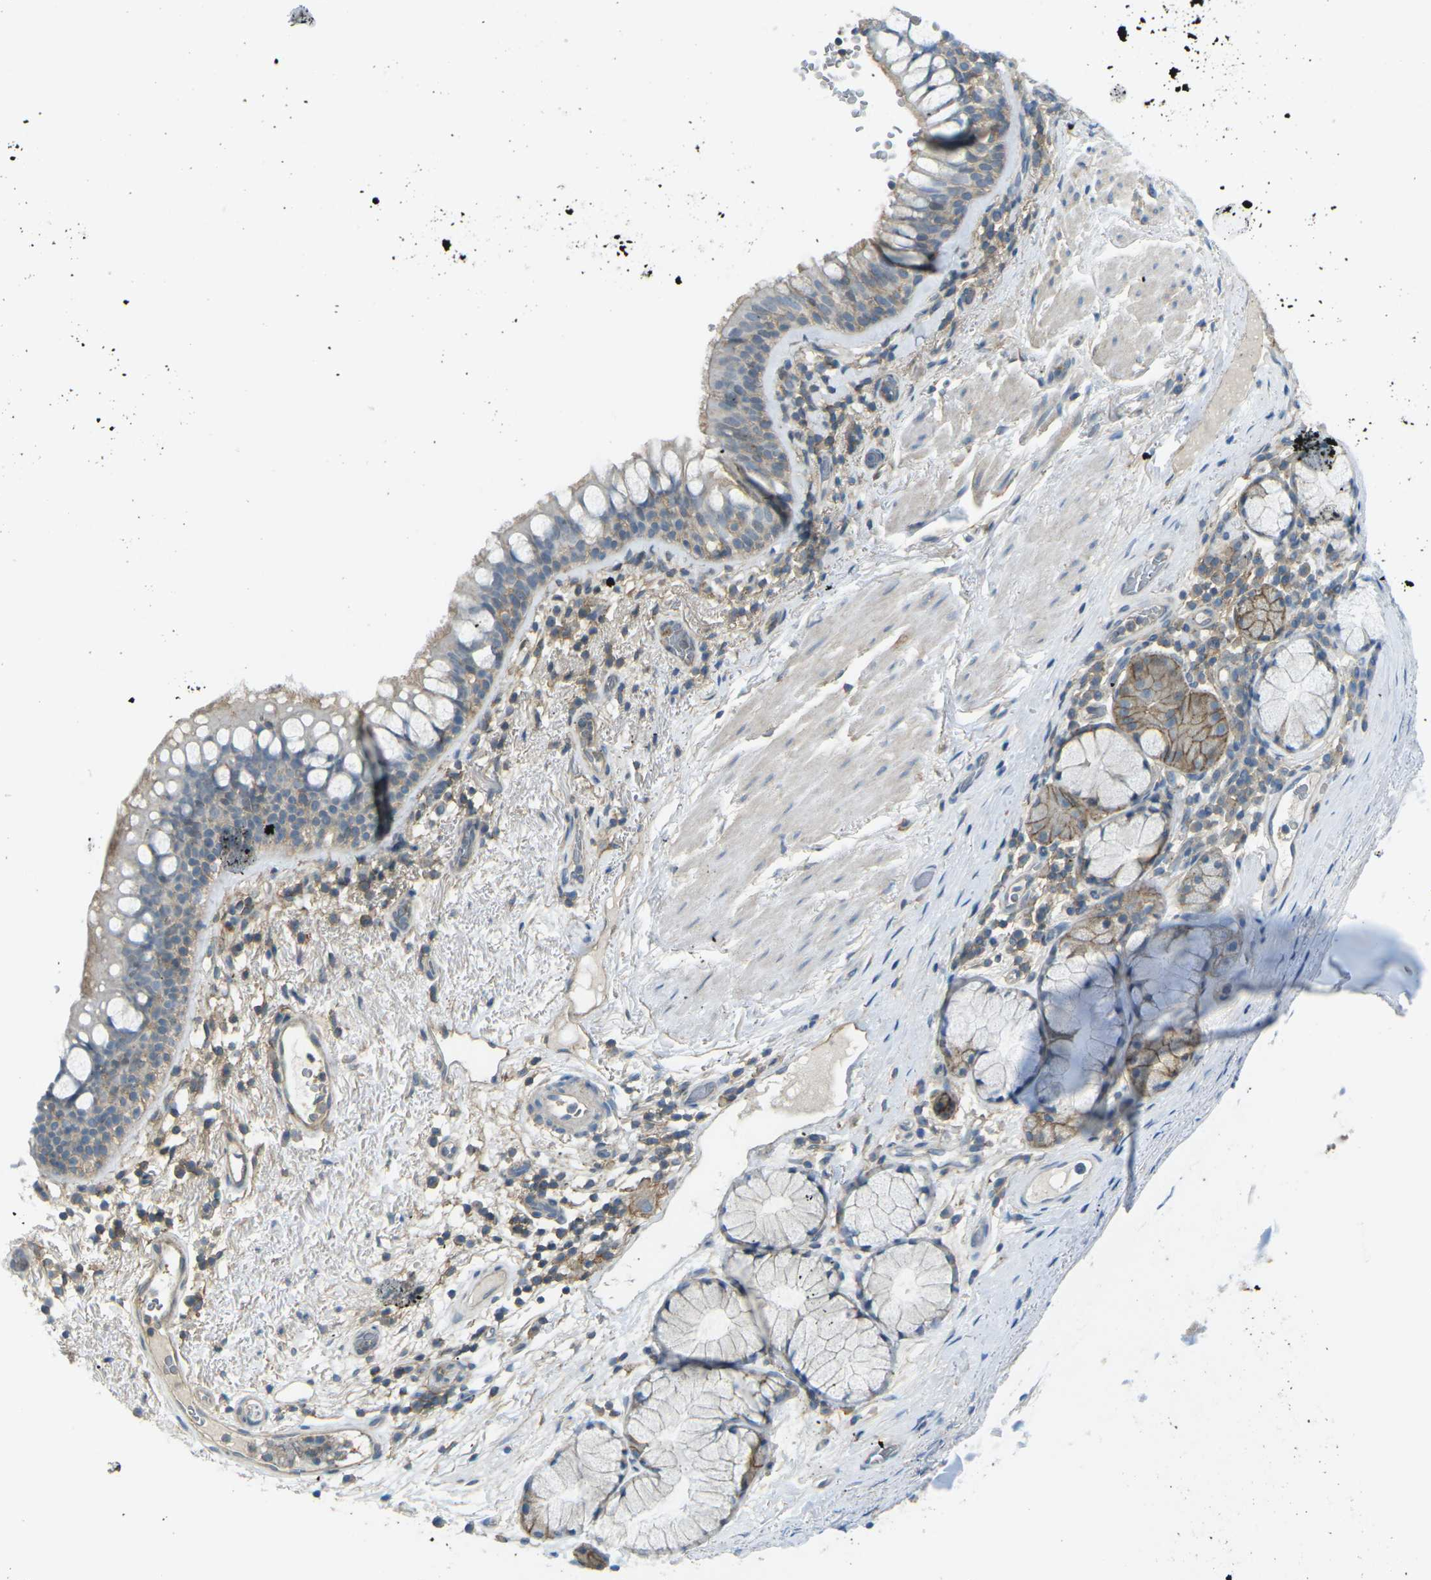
{"staining": {"intensity": "moderate", "quantity": "25%-75%", "location": "cytoplasmic/membranous"}, "tissue": "bronchus", "cell_type": "Respiratory epithelial cells", "image_type": "normal", "snomed": [{"axis": "morphology", "description": "Normal tissue, NOS"}, {"axis": "morphology", "description": "Inflammation, NOS"}, {"axis": "topography", "description": "Cartilage tissue"}, {"axis": "topography", "description": "Bronchus"}], "caption": "Bronchus stained with DAB (3,3'-diaminobenzidine) IHC reveals medium levels of moderate cytoplasmic/membranous positivity in about 25%-75% of respiratory epithelial cells. Nuclei are stained in blue.", "gene": "CD47", "patient": {"sex": "male", "age": 77}}